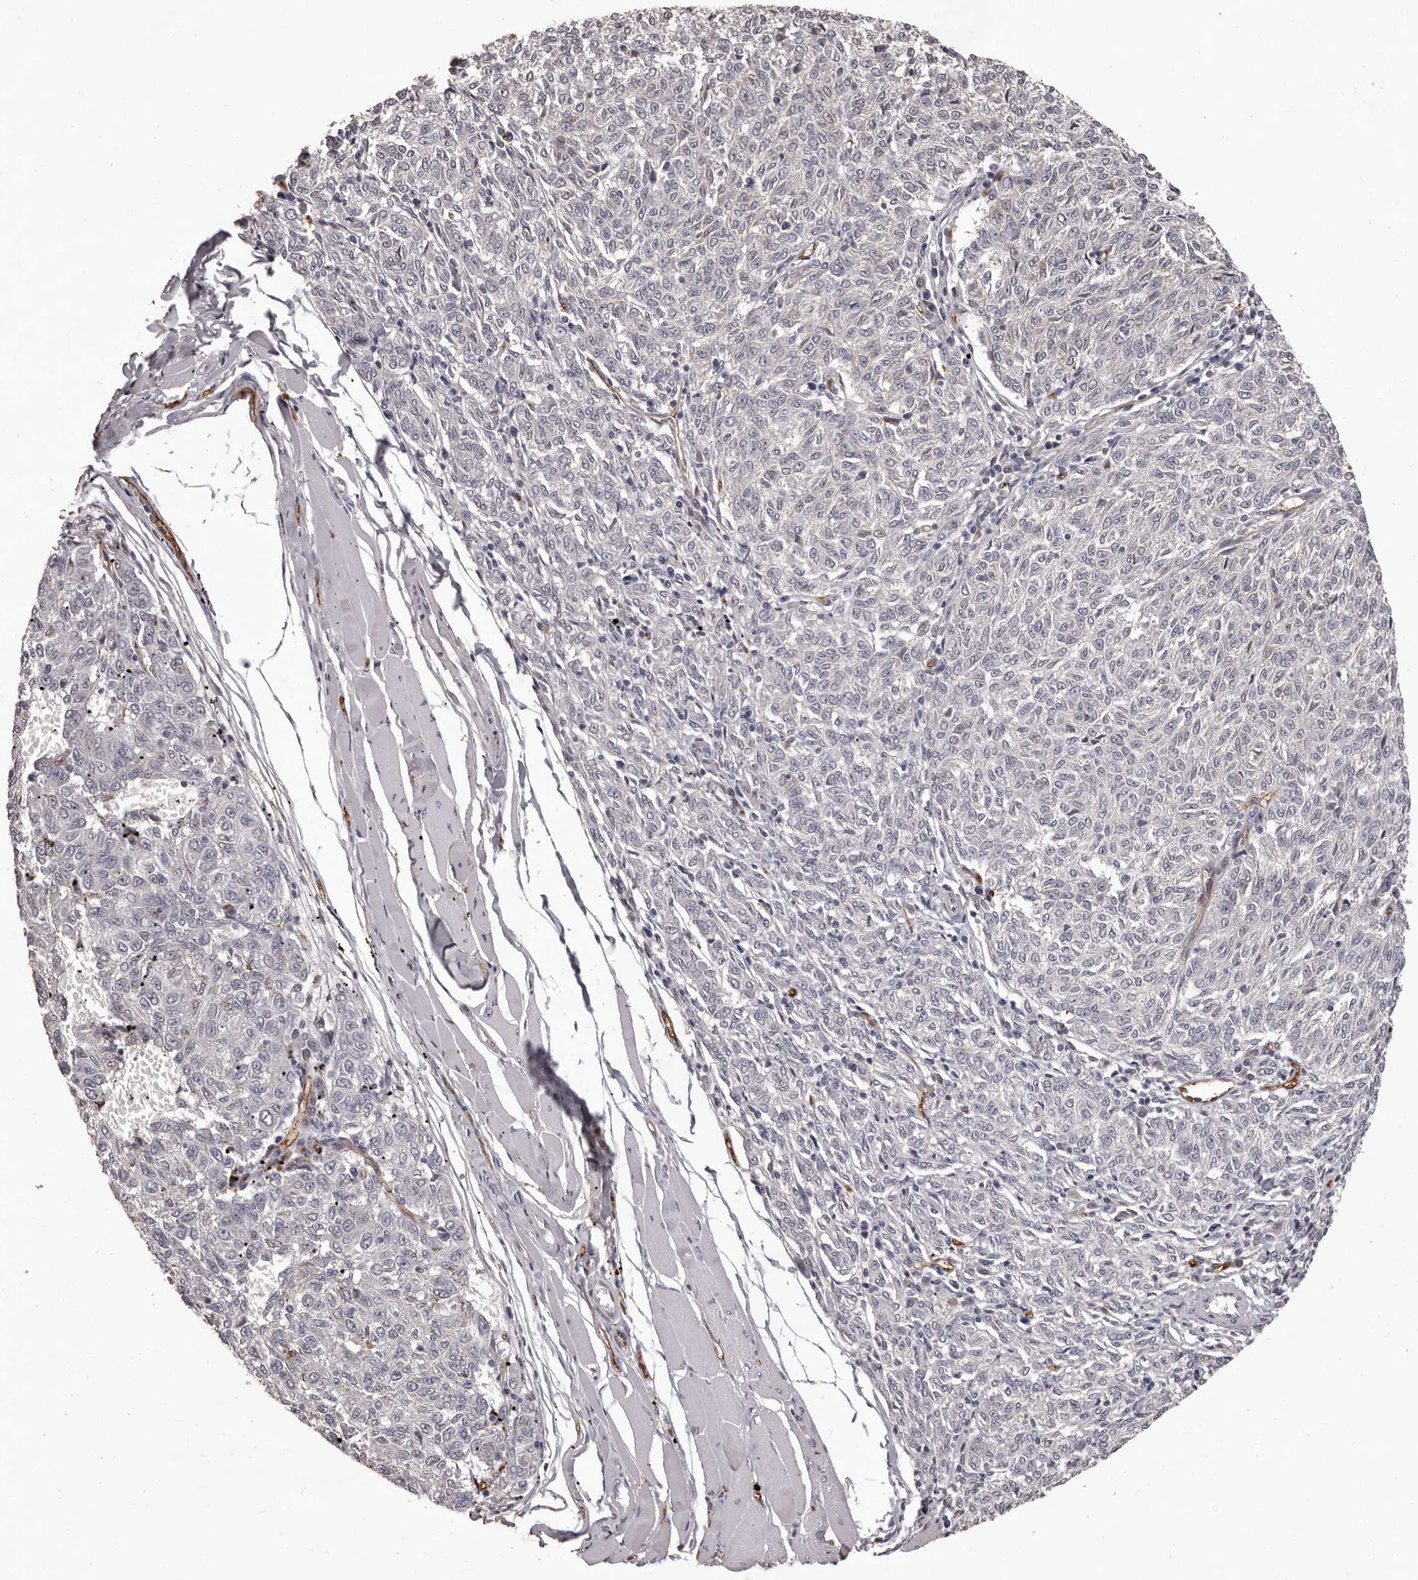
{"staining": {"intensity": "negative", "quantity": "none", "location": "none"}, "tissue": "melanoma", "cell_type": "Tumor cells", "image_type": "cancer", "snomed": [{"axis": "morphology", "description": "Malignant melanoma, NOS"}, {"axis": "topography", "description": "Skin"}], "caption": "The image shows no significant positivity in tumor cells of malignant melanoma.", "gene": "GPR78", "patient": {"sex": "female", "age": 72}}